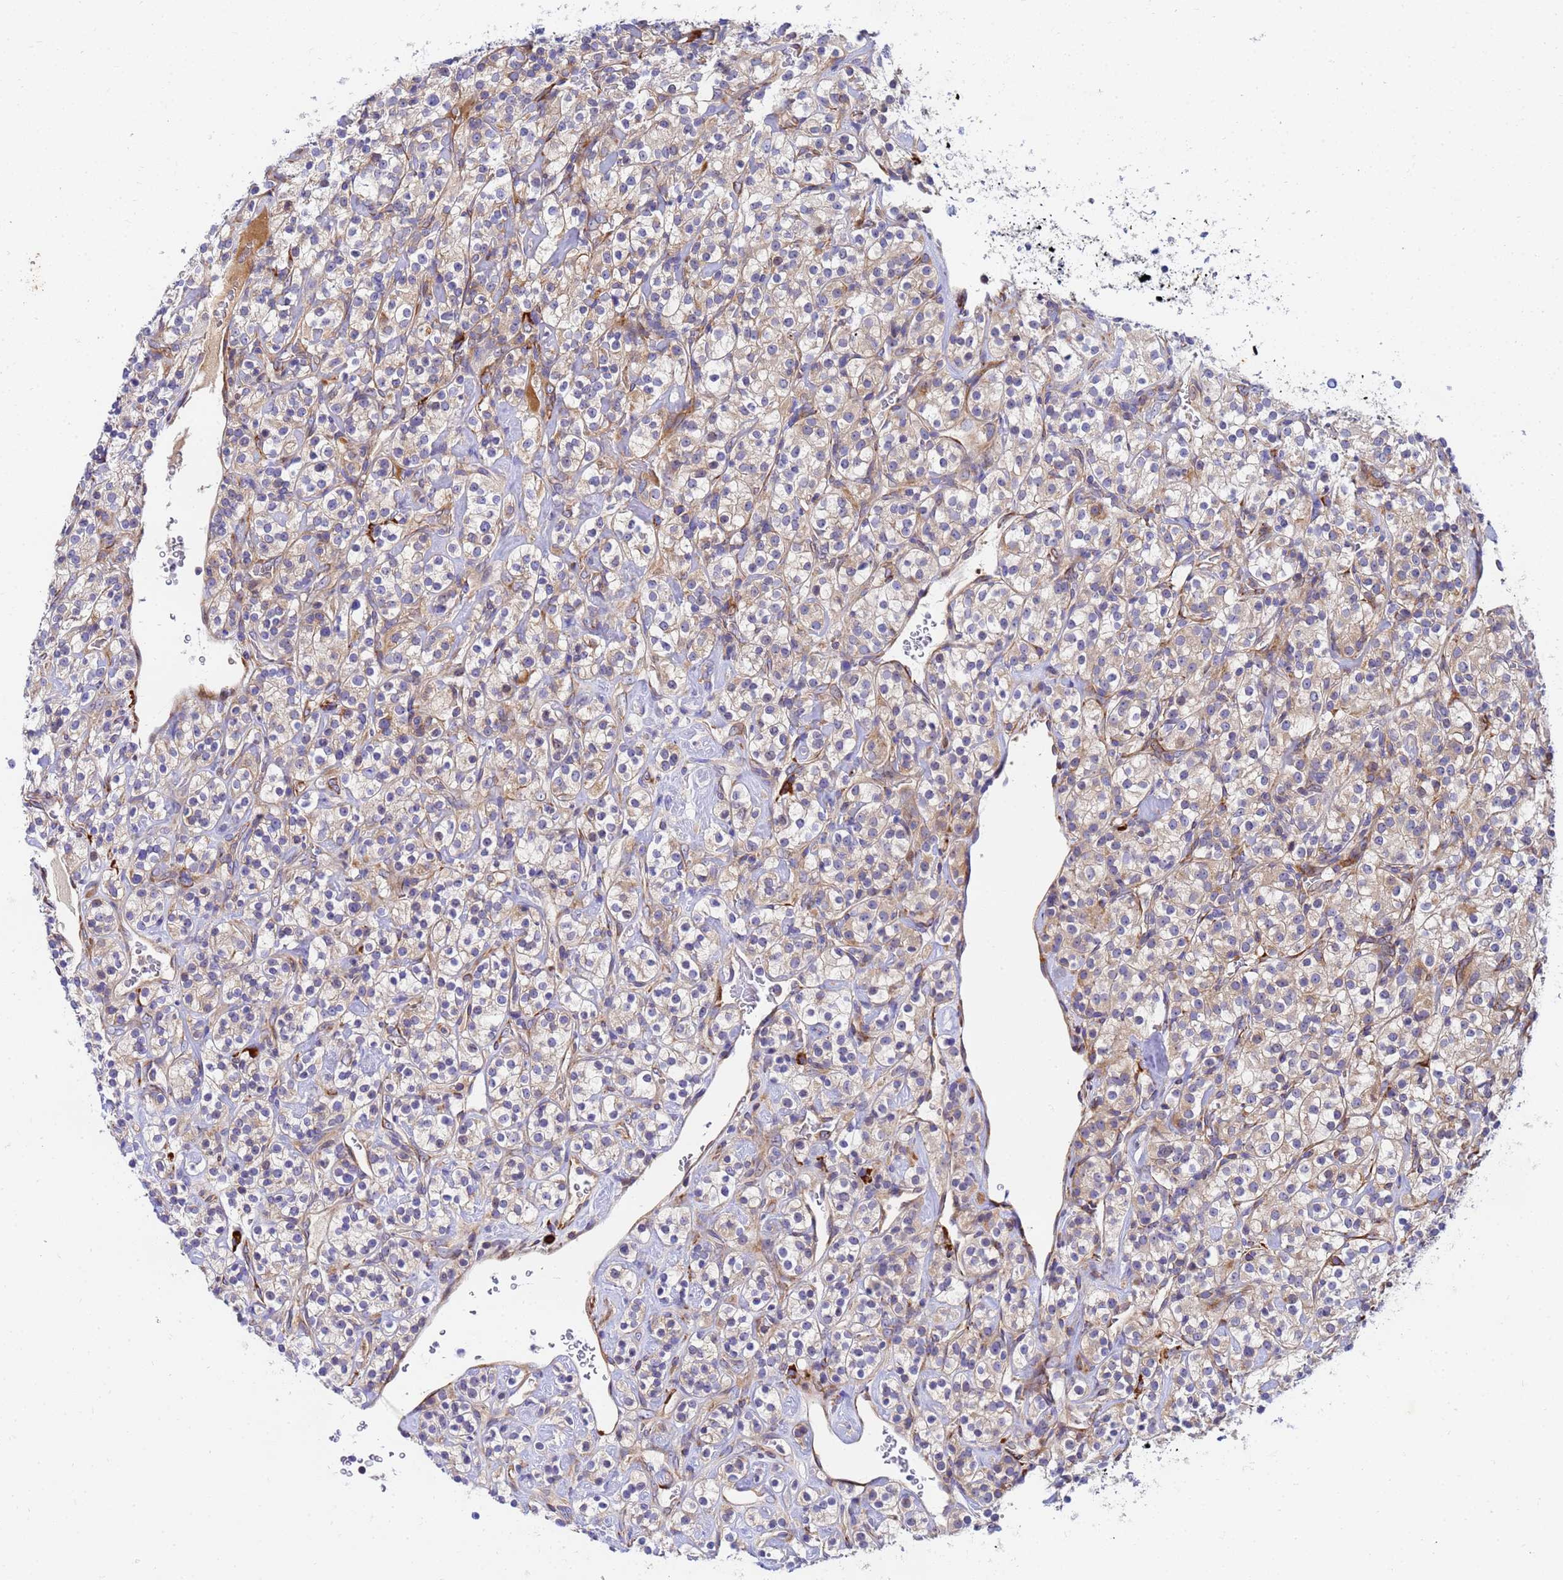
{"staining": {"intensity": "weak", "quantity": "25%-75%", "location": "cytoplasmic/membranous"}, "tissue": "renal cancer", "cell_type": "Tumor cells", "image_type": "cancer", "snomed": [{"axis": "morphology", "description": "Adenocarcinoma, NOS"}, {"axis": "topography", "description": "Kidney"}], "caption": "This photomicrograph shows immunohistochemistry (IHC) staining of renal adenocarcinoma, with low weak cytoplasmic/membranous positivity in about 25%-75% of tumor cells.", "gene": "POM121", "patient": {"sex": "male", "age": 77}}